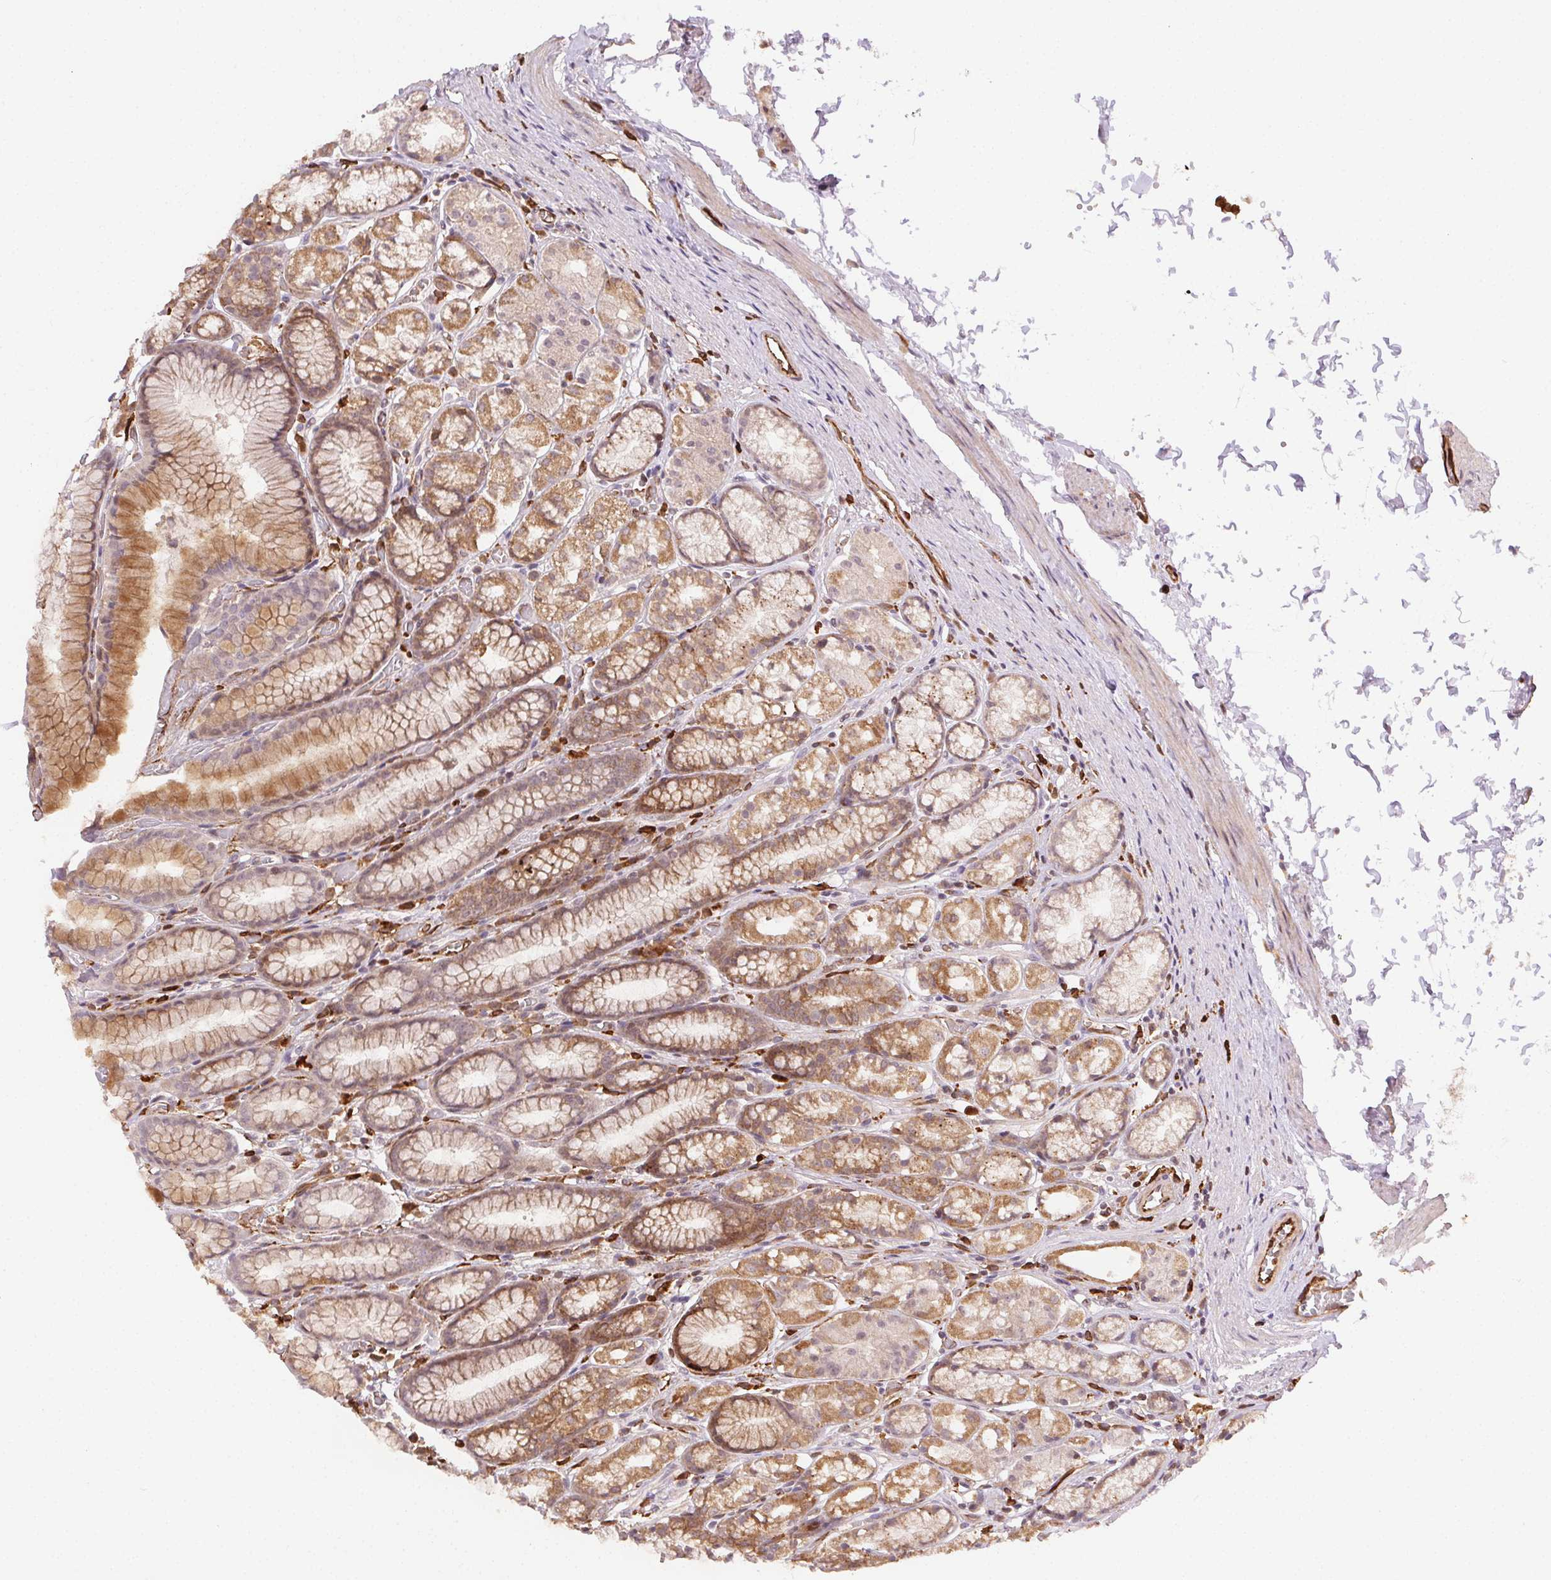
{"staining": {"intensity": "moderate", "quantity": "25%-75%", "location": "cytoplasmic/membranous"}, "tissue": "stomach", "cell_type": "Glandular cells", "image_type": "normal", "snomed": [{"axis": "morphology", "description": "Normal tissue, NOS"}, {"axis": "topography", "description": "Stomach"}], "caption": "A medium amount of moderate cytoplasmic/membranous positivity is seen in about 25%-75% of glandular cells in normal stomach. The staining was performed using DAB, with brown indicating positive protein expression. Nuclei are stained blue with hematoxylin.", "gene": "RNASET2", "patient": {"sex": "male", "age": 70}}